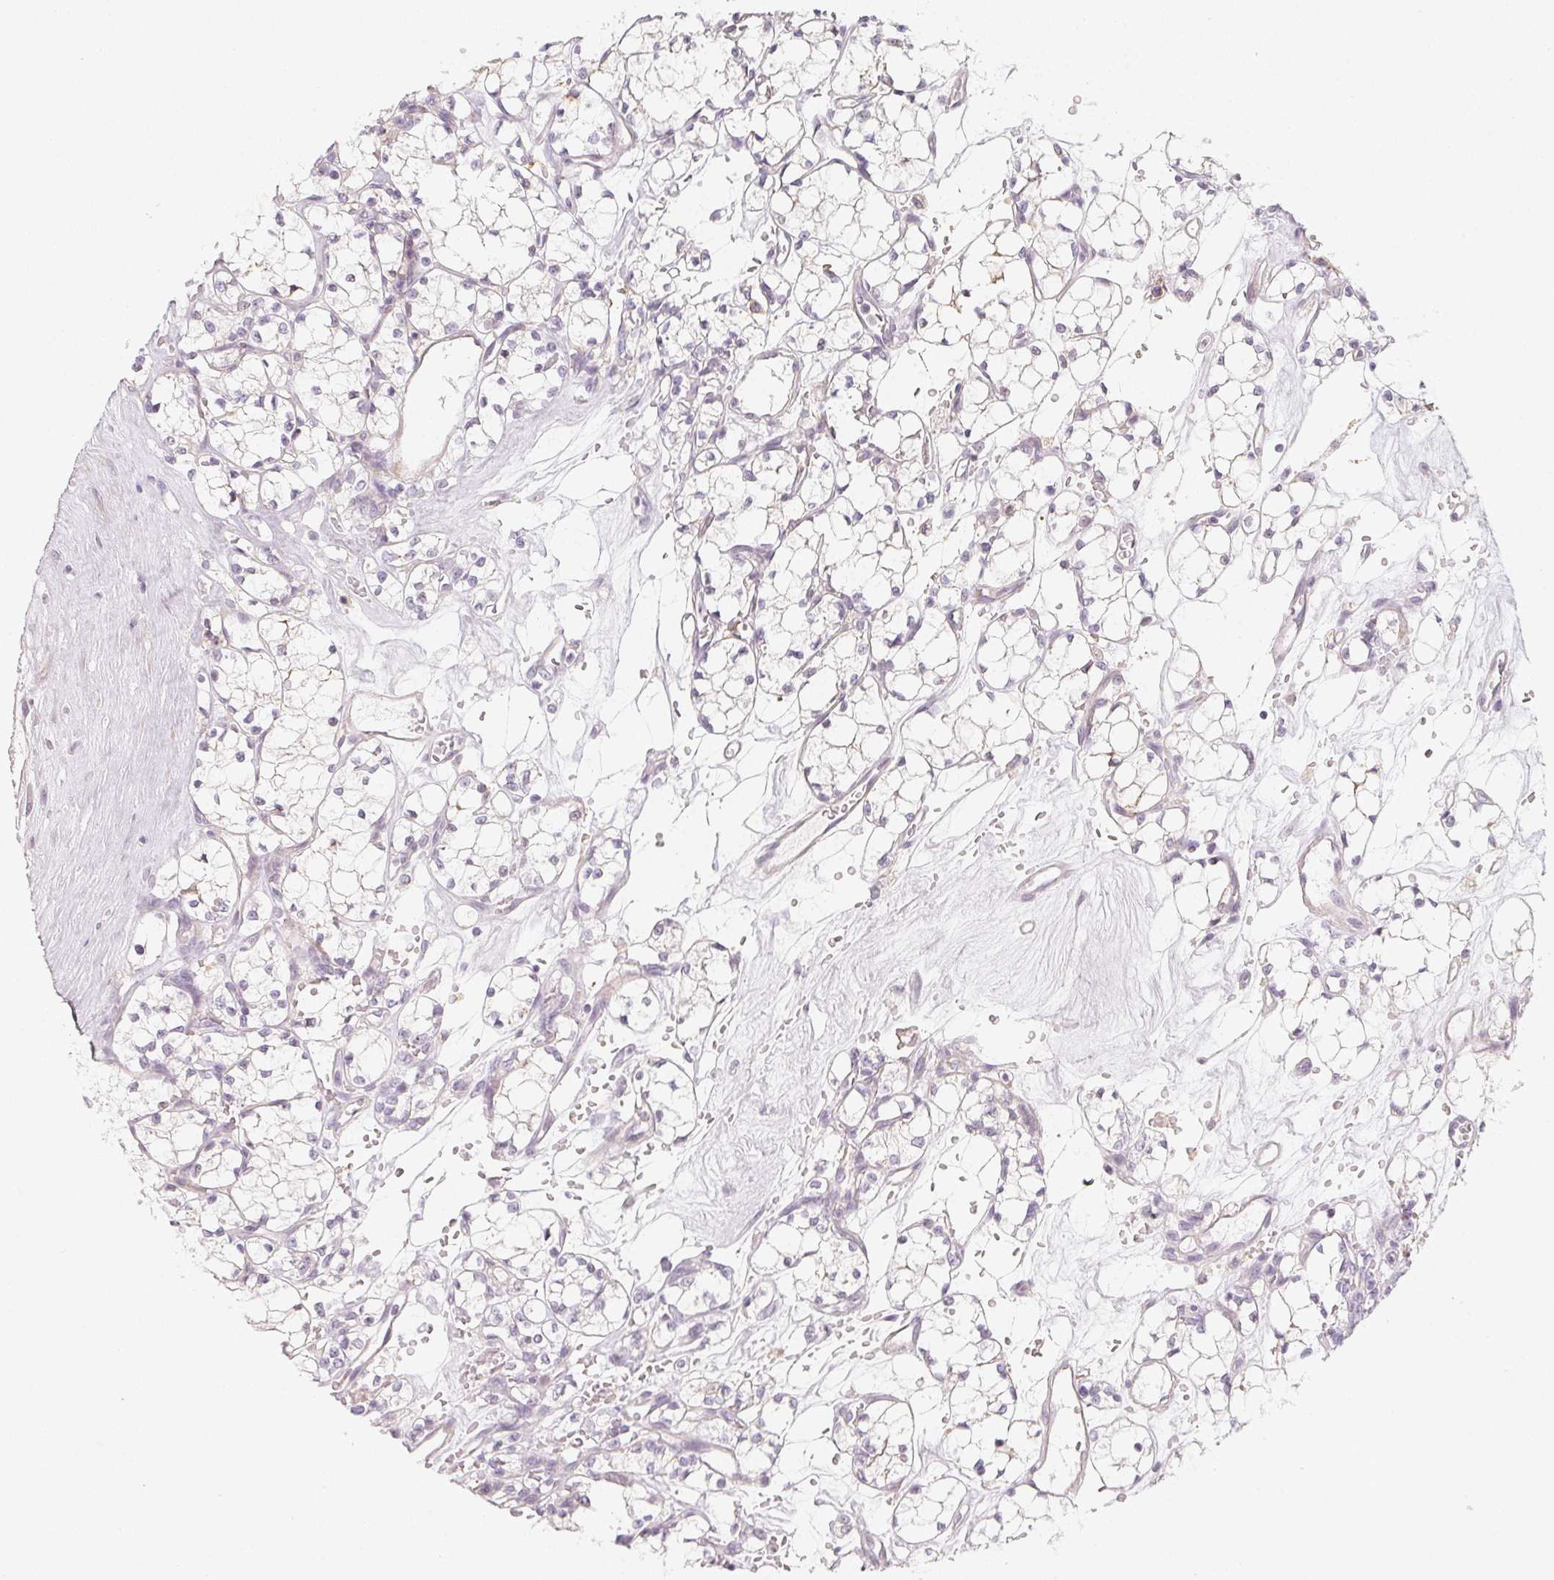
{"staining": {"intensity": "negative", "quantity": "none", "location": "none"}, "tissue": "renal cancer", "cell_type": "Tumor cells", "image_type": "cancer", "snomed": [{"axis": "morphology", "description": "Adenocarcinoma, NOS"}, {"axis": "topography", "description": "Kidney"}], "caption": "Immunohistochemical staining of human renal cancer (adenocarcinoma) reveals no significant expression in tumor cells.", "gene": "LRRC23", "patient": {"sex": "female", "age": 69}}